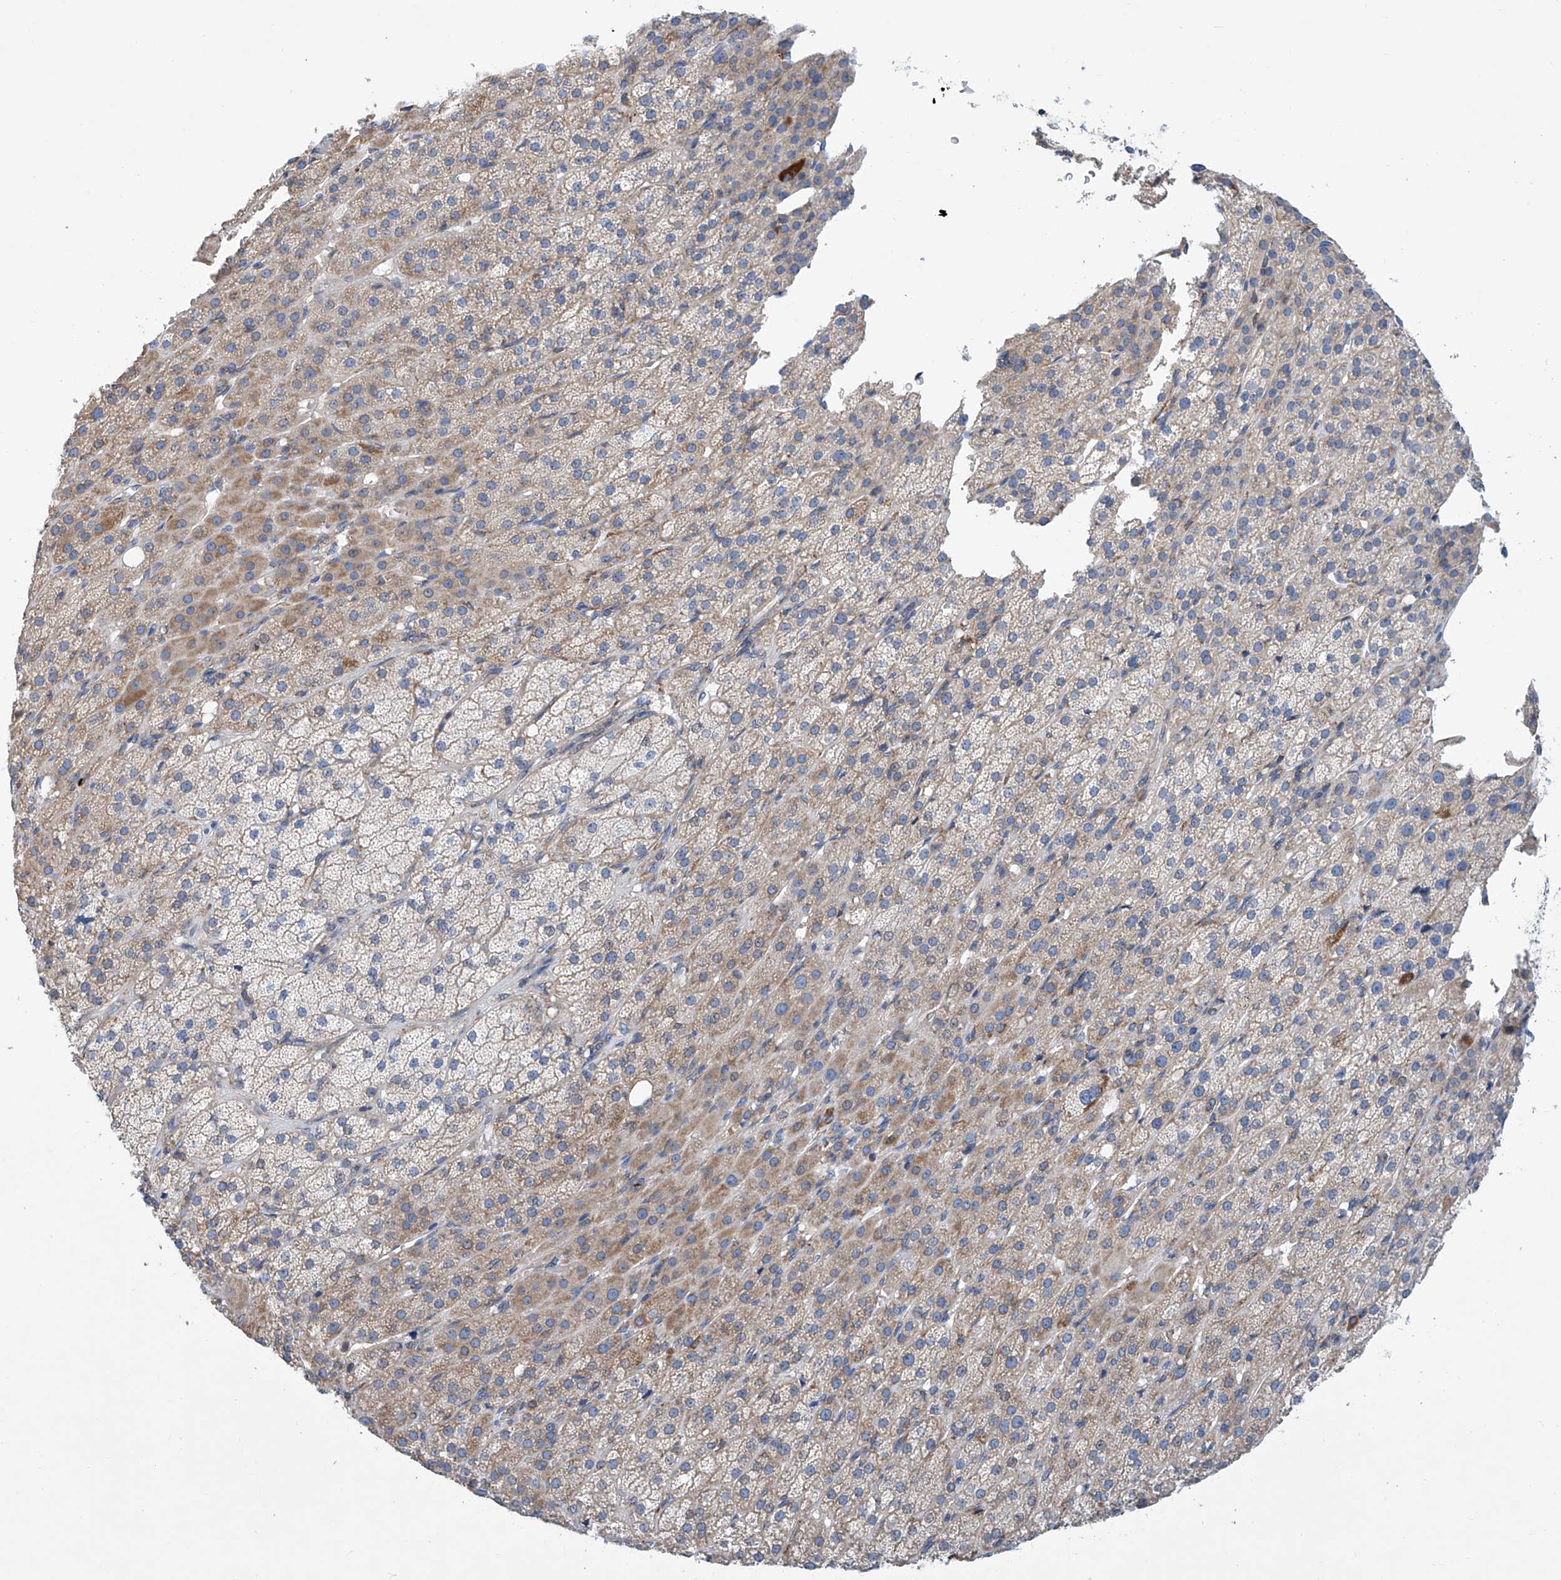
{"staining": {"intensity": "moderate", "quantity": "<25%", "location": "cytoplasmic/membranous"}, "tissue": "adrenal gland", "cell_type": "Glandular cells", "image_type": "normal", "snomed": [{"axis": "morphology", "description": "Normal tissue, NOS"}, {"axis": "topography", "description": "Adrenal gland"}], "caption": "The image demonstrates staining of normal adrenal gland, revealing moderate cytoplasmic/membranous protein staining (brown color) within glandular cells.", "gene": "MAD2L1", "patient": {"sex": "female", "age": 57}}